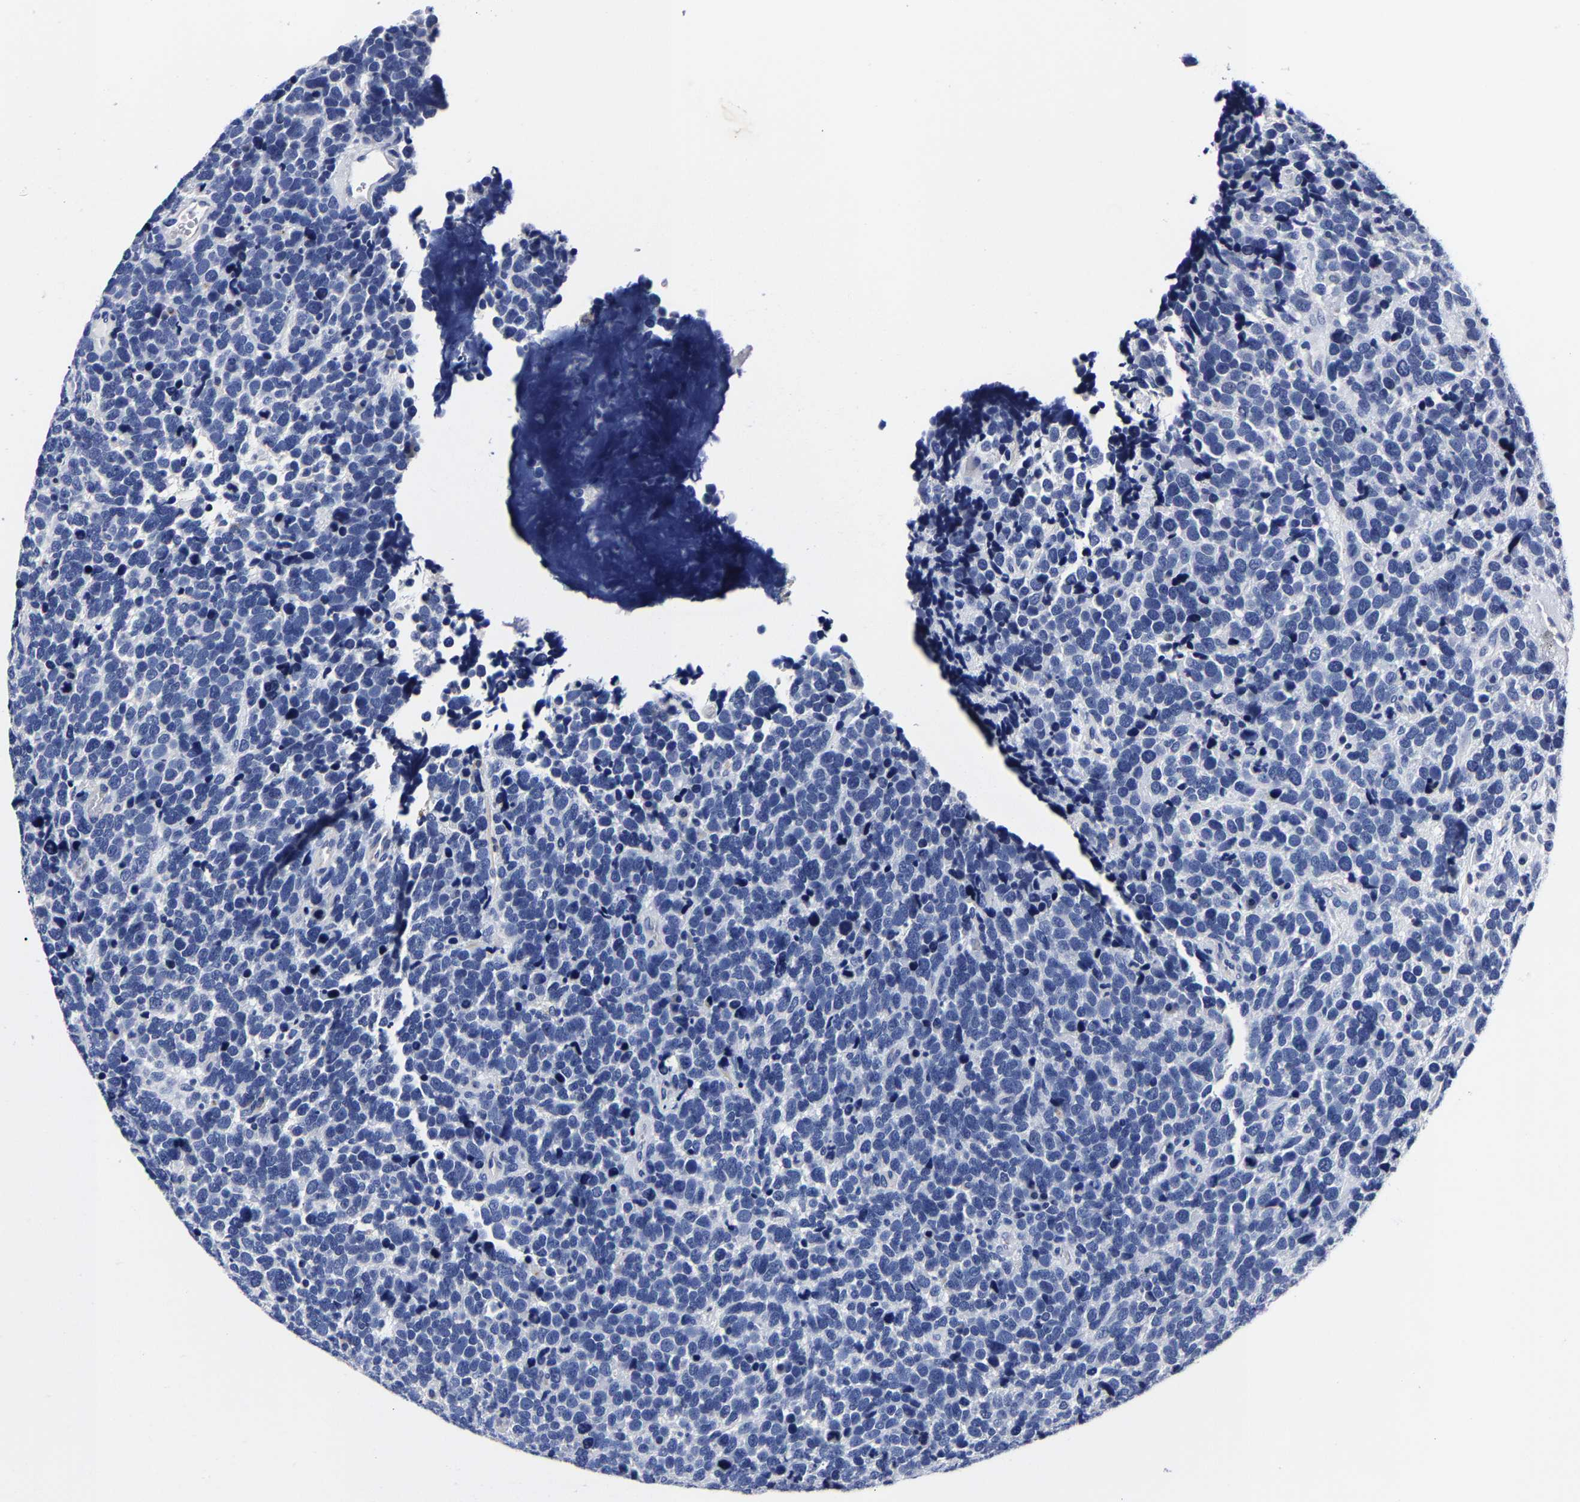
{"staining": {"intensity": "negative", "quantity": "none", "location": "none"}, "tissue": "urothelial cancer", "cell_type": "Tumor cells", "image_type": "cancer", "snomed": [{"axis": "morphology", "description": "Urothelial carcinoma, High grade"}, {"axis": "topography", "description": "Urinary bladder"}], "caption": "An IHC photomicrograph of urothelial carcinoma (high-grade) is shown. There is no staining in tumor cells of urothelial carcinoma (high-grade).", "gene": "CPA2", "patient": {"sex": "female", "age": 82}}